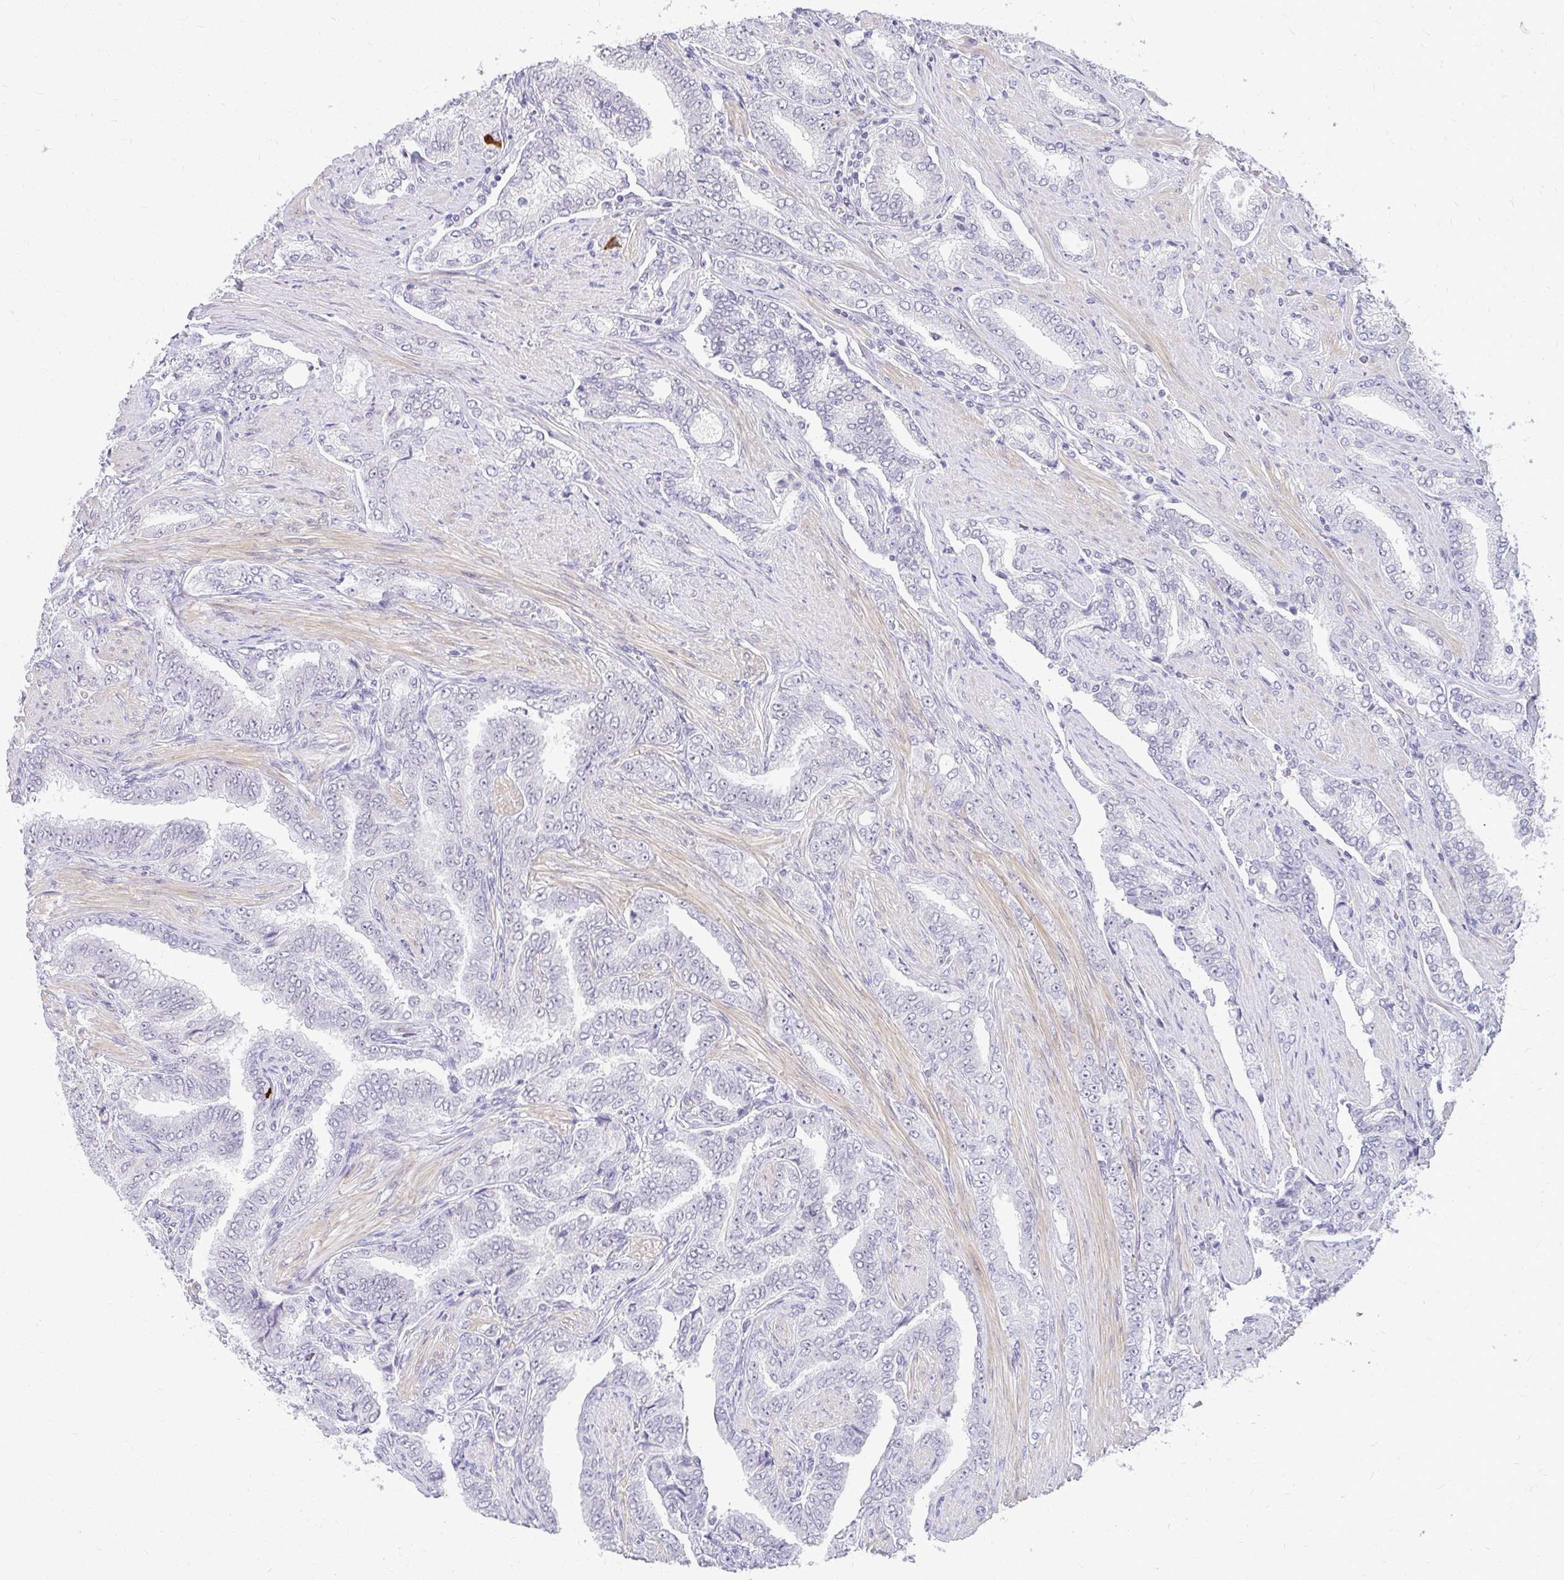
{"staining": {"intensity": "negative", "quantity": "none", "location": "none"}, "tissue": "prostate cancer", "cell_type": "Tumor cells", "image_type": "cancer", "snomed": [{"axis": "morphology", "description": "Adenocarcinoma, High grade"}, {"axis": "topography", "description": "Prostate"}], "caption": "DAB immunohistochemical staining of human prostate high-grade adenocarcinoma shows no significant expression in tumor cells.", "gene": "TEX33", "patient": {"sex": "male", "age": 72}}